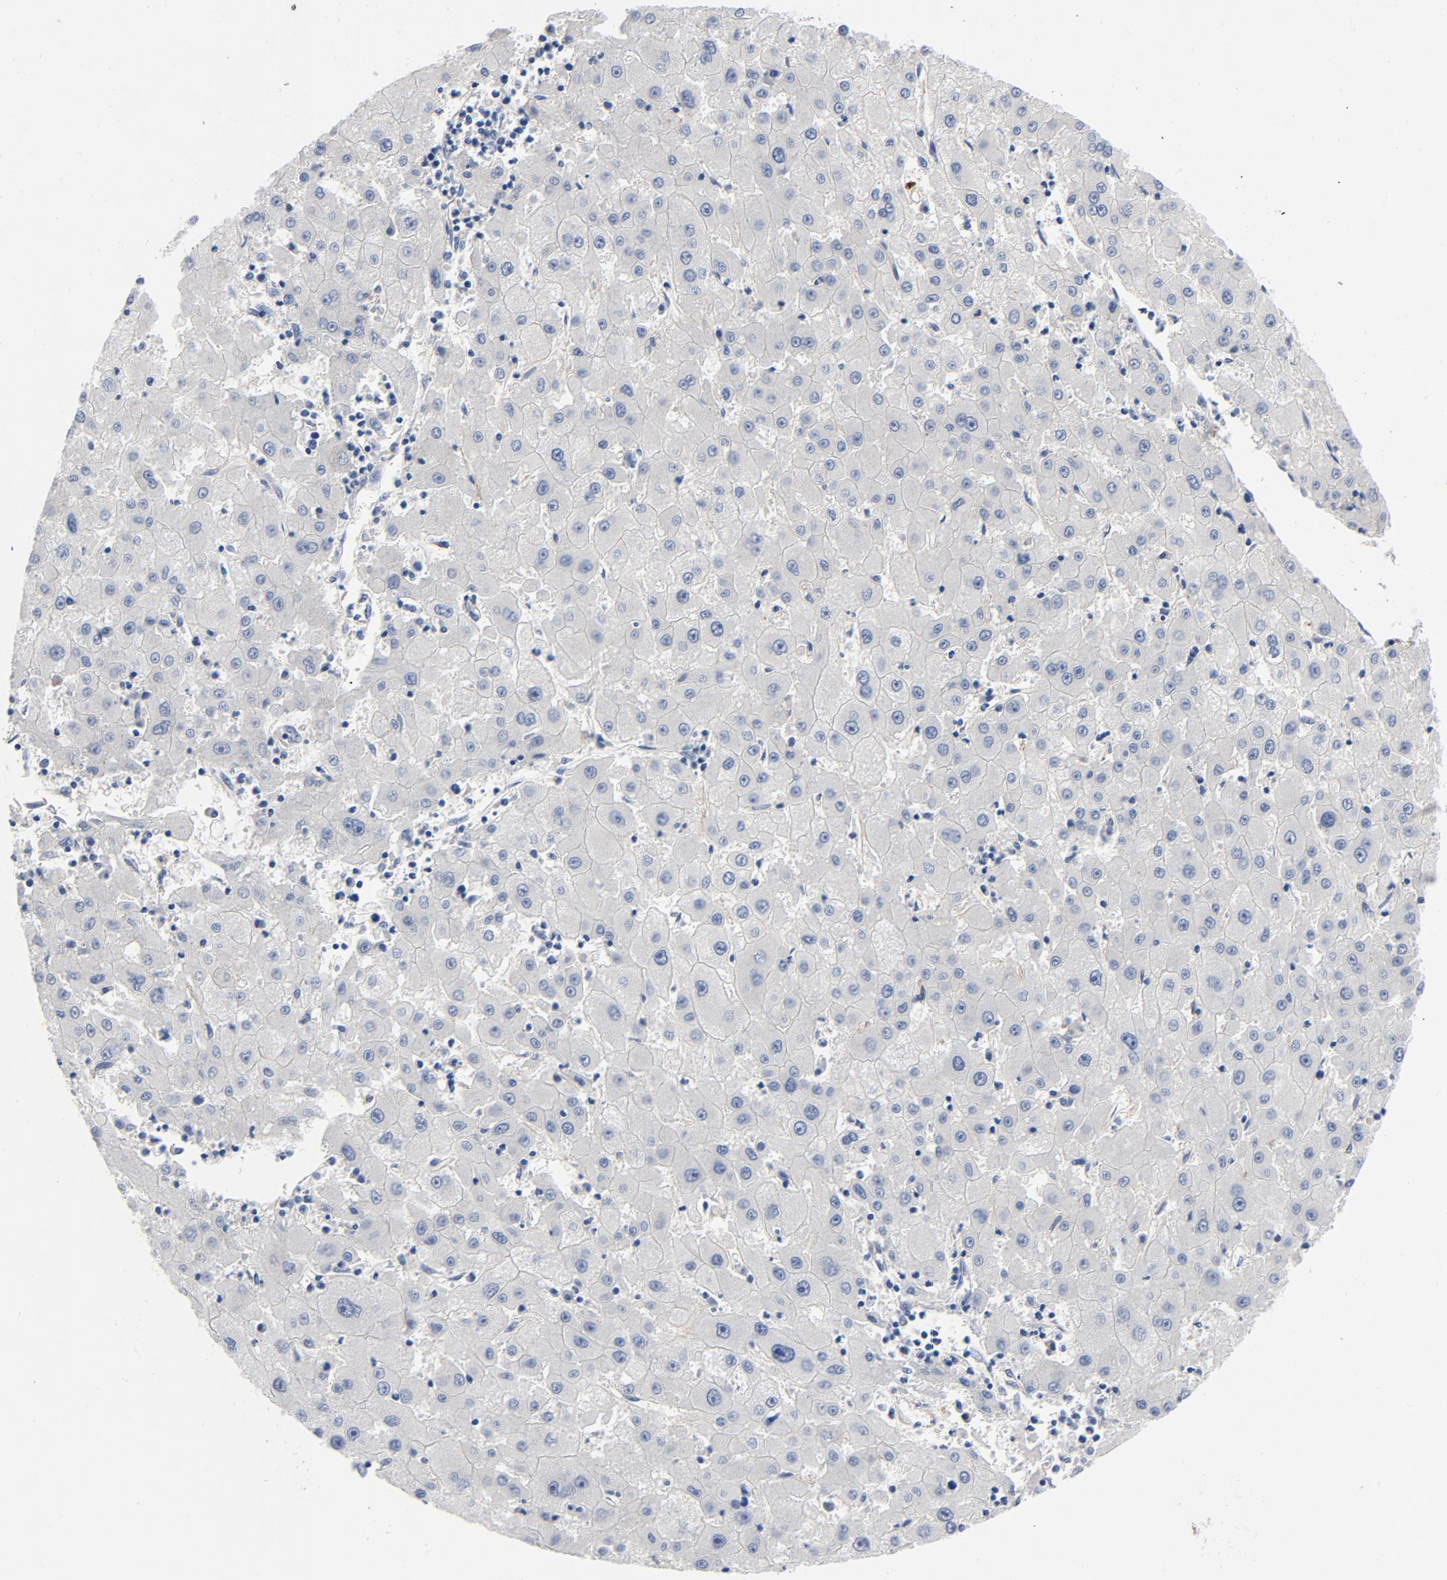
{"staining": {"intensity": "negative", "quantity": "none", "location": "none"}, "tissue": "liver cancer", "cell_type": "Tumor cells", "image_type": "cancer", "snomed": [{"axis": "morphology", "description": "Carcinoma, Hepatocellular, NOS"}, {"axis": "topography", "description": "Liver"}], "caption": "Immunohistochemical staining of human liver cancer (hepatocellular carcinoma) shows no significant positivity in tumor cells. (Stains: DAB immunohistochemistry with hematoxylin counter stain, Microscopy: brightfield microscopy at high magnification).", "gene": "LAMC1", "patient": {"sex": "male", "age": 72}}